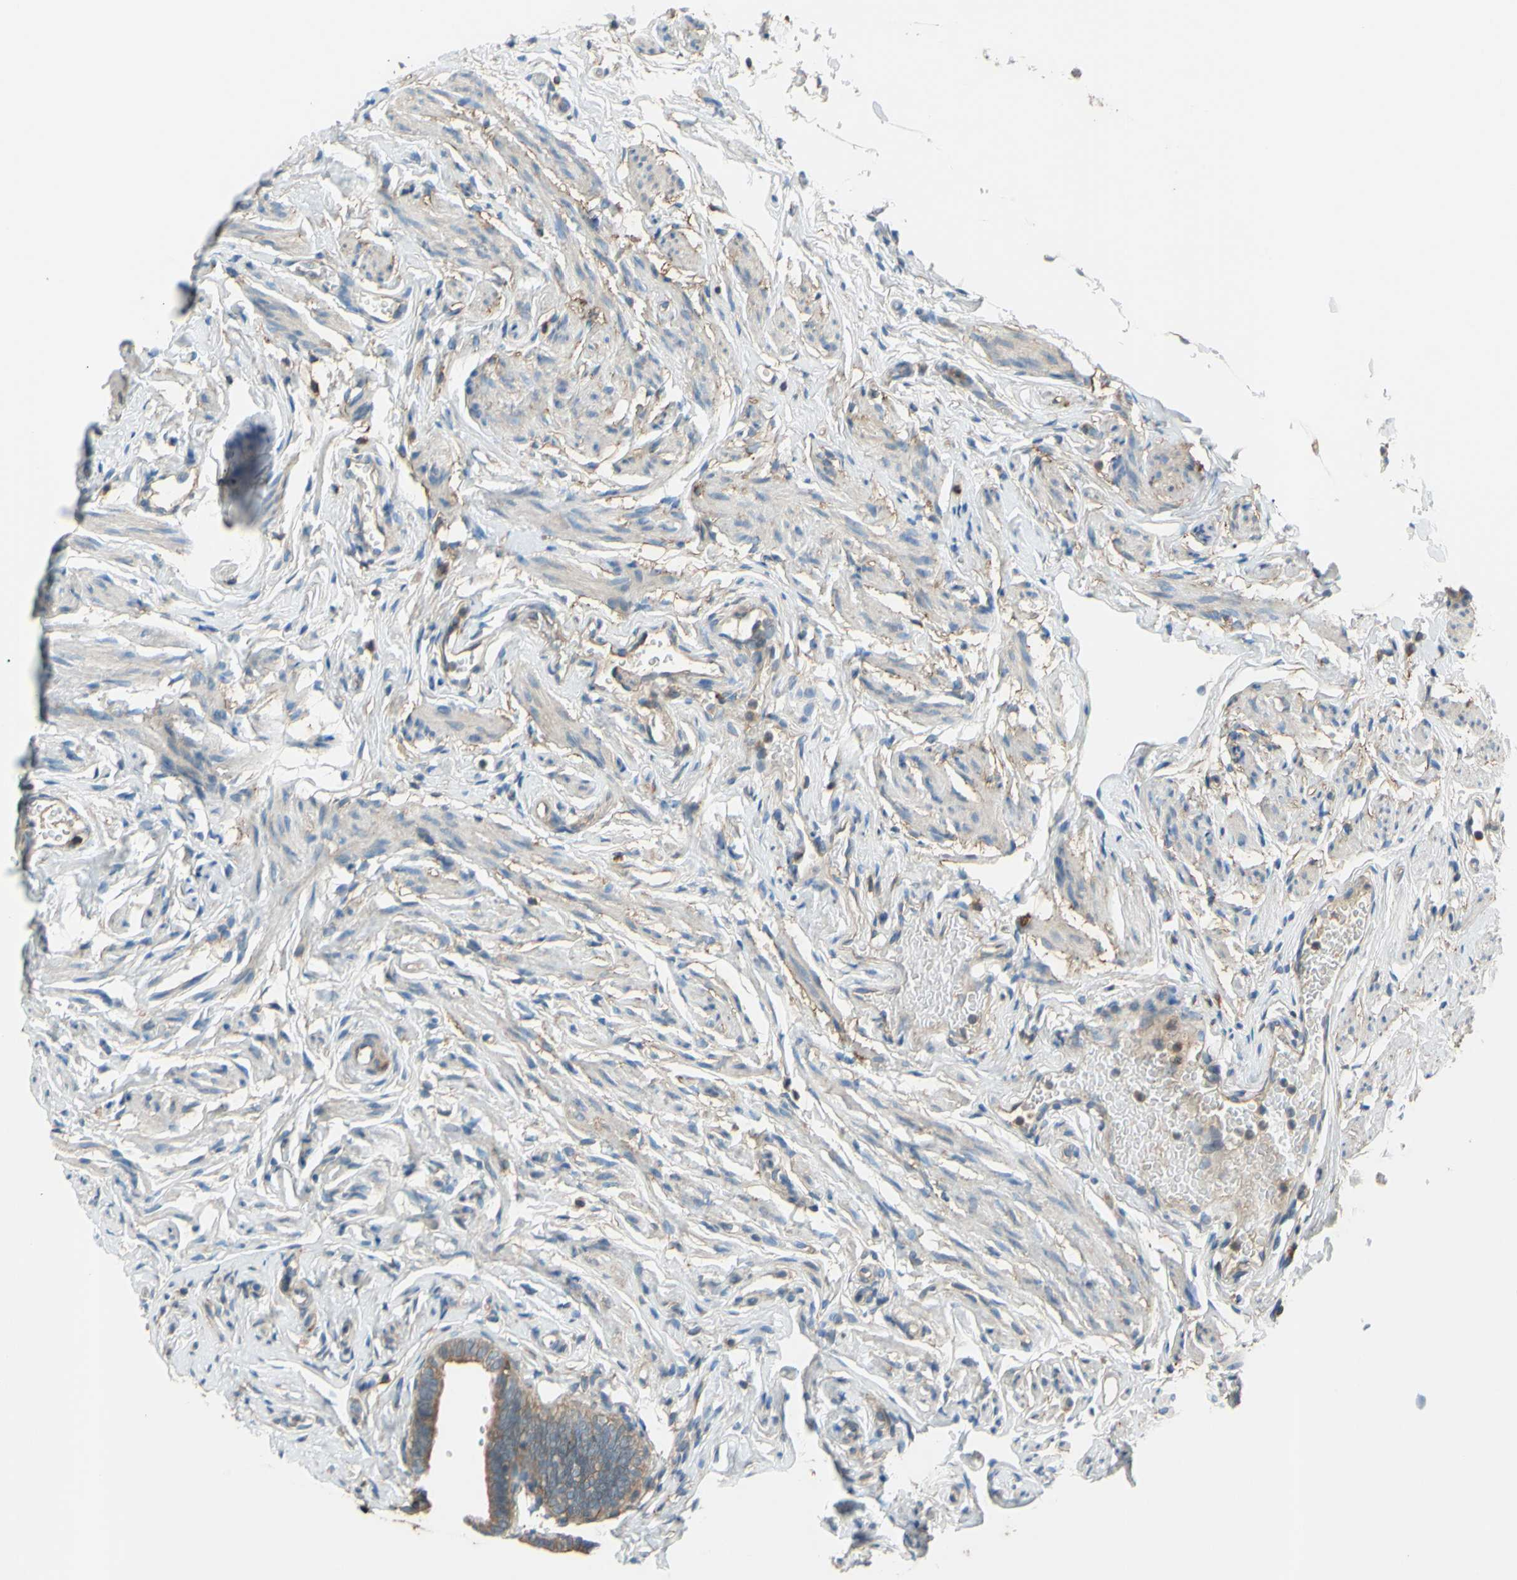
{"staining": {"intensity": "moderate", "quantity": "25%-75%", "location": "cytoplasmic/membranous"}, "tissue": "fallopian tube", "cell_type": "Glandular cells", "image_type": "normal", "snomed": [{"axis": "morphology", "description": "Normal tissue, NOS"}, {"axis": "topography", "description": "Fallopian tube"}], "caption": "Immunohistochemistry (IHC) staining of unremarkable fallopian tube, which exhibits medium levels of moderate cytoplasmic/membranous expression in approximately 25%-75% of glandular cells indicating moderate cytoplasmic/membranous protein staining. The staining was performed using DAB (brown) for protein detection and nuclei were counterstained in hematoxylin (blue).", "gene": "POR", "patient": {"sex": "female", "age": 71}}